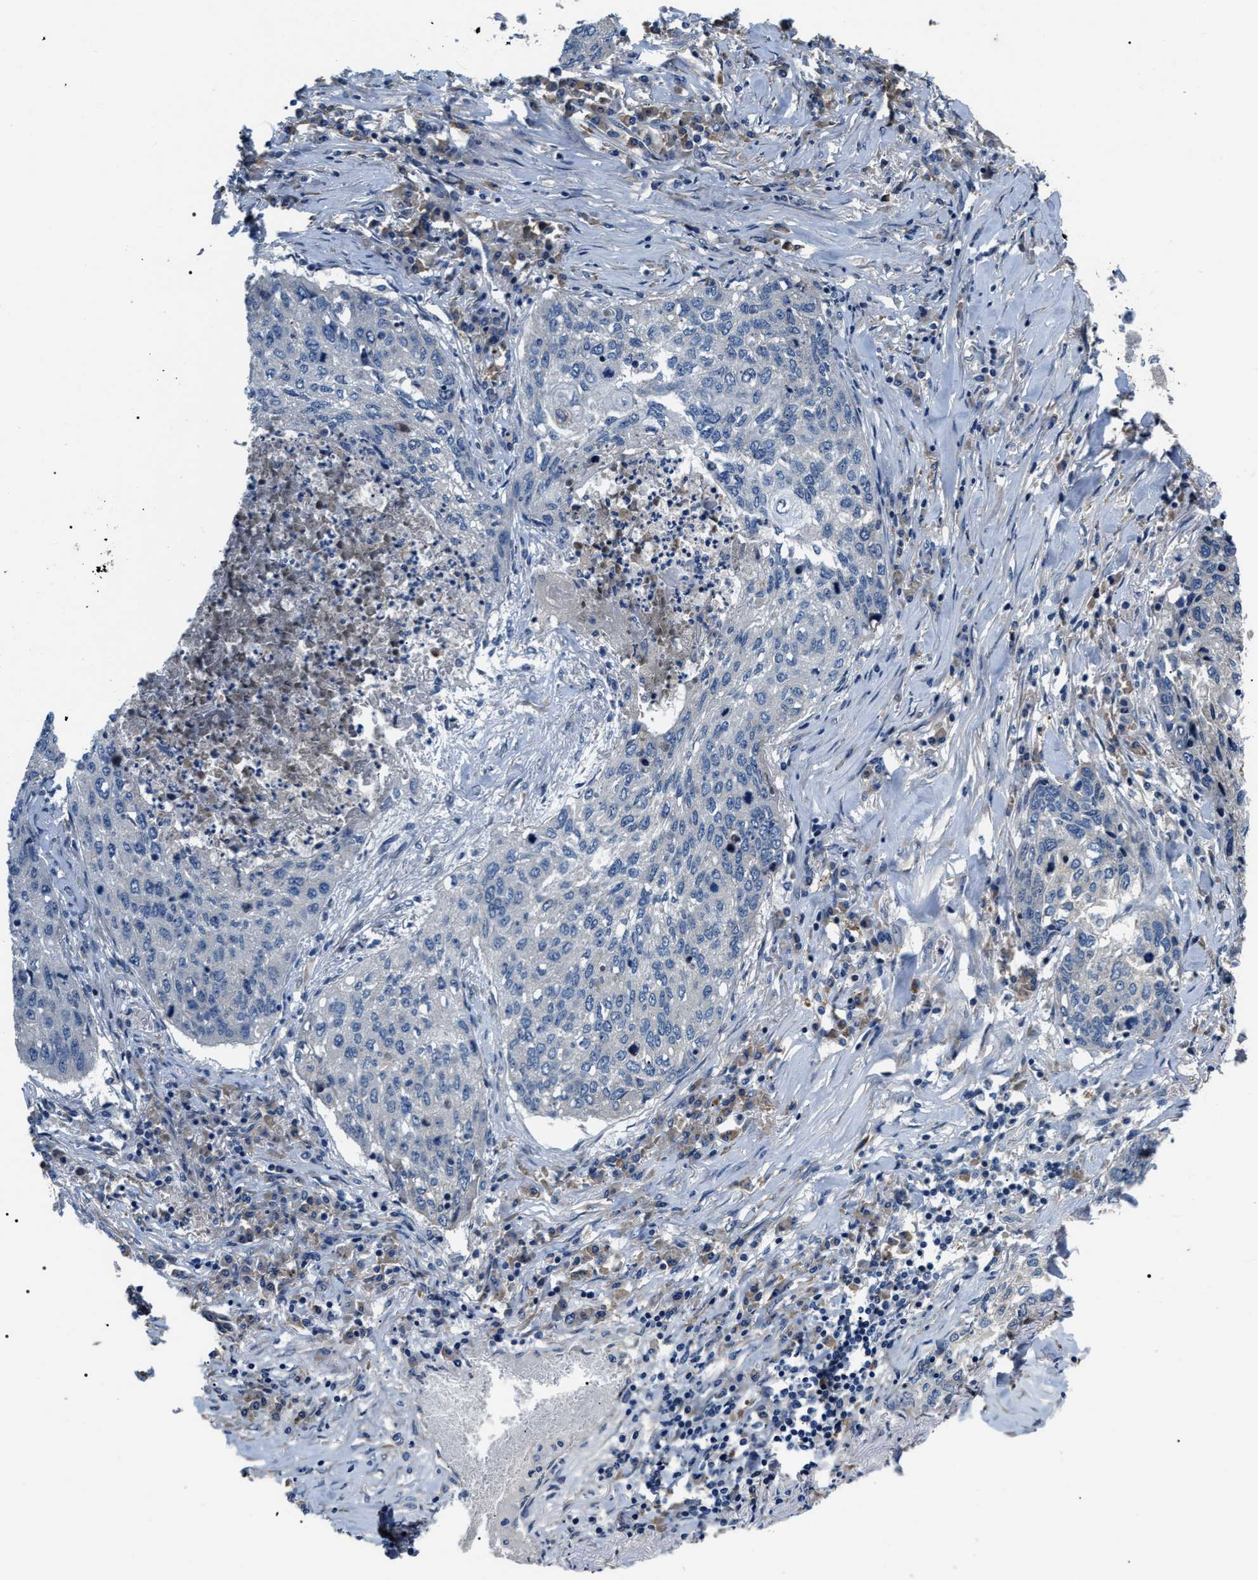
{"staining": {"intensity": "negative", "quantity": "none", "location": "none"}, "tissue": "lung cancer", "cell_type": "Tumor cells", "image_type": "cancer", "snomed": [{"axis": "morphology", "description": "Squamous cell carcinoma, NOS"}, {"axis": "topography", "description": "Lung"}], "caption": "The histopathology image shows no significant positivity in tumor cells of squamous cell carcinoma (lung).", "gene": "IFT81", "patient": {"sex": "female", "age": 63}}